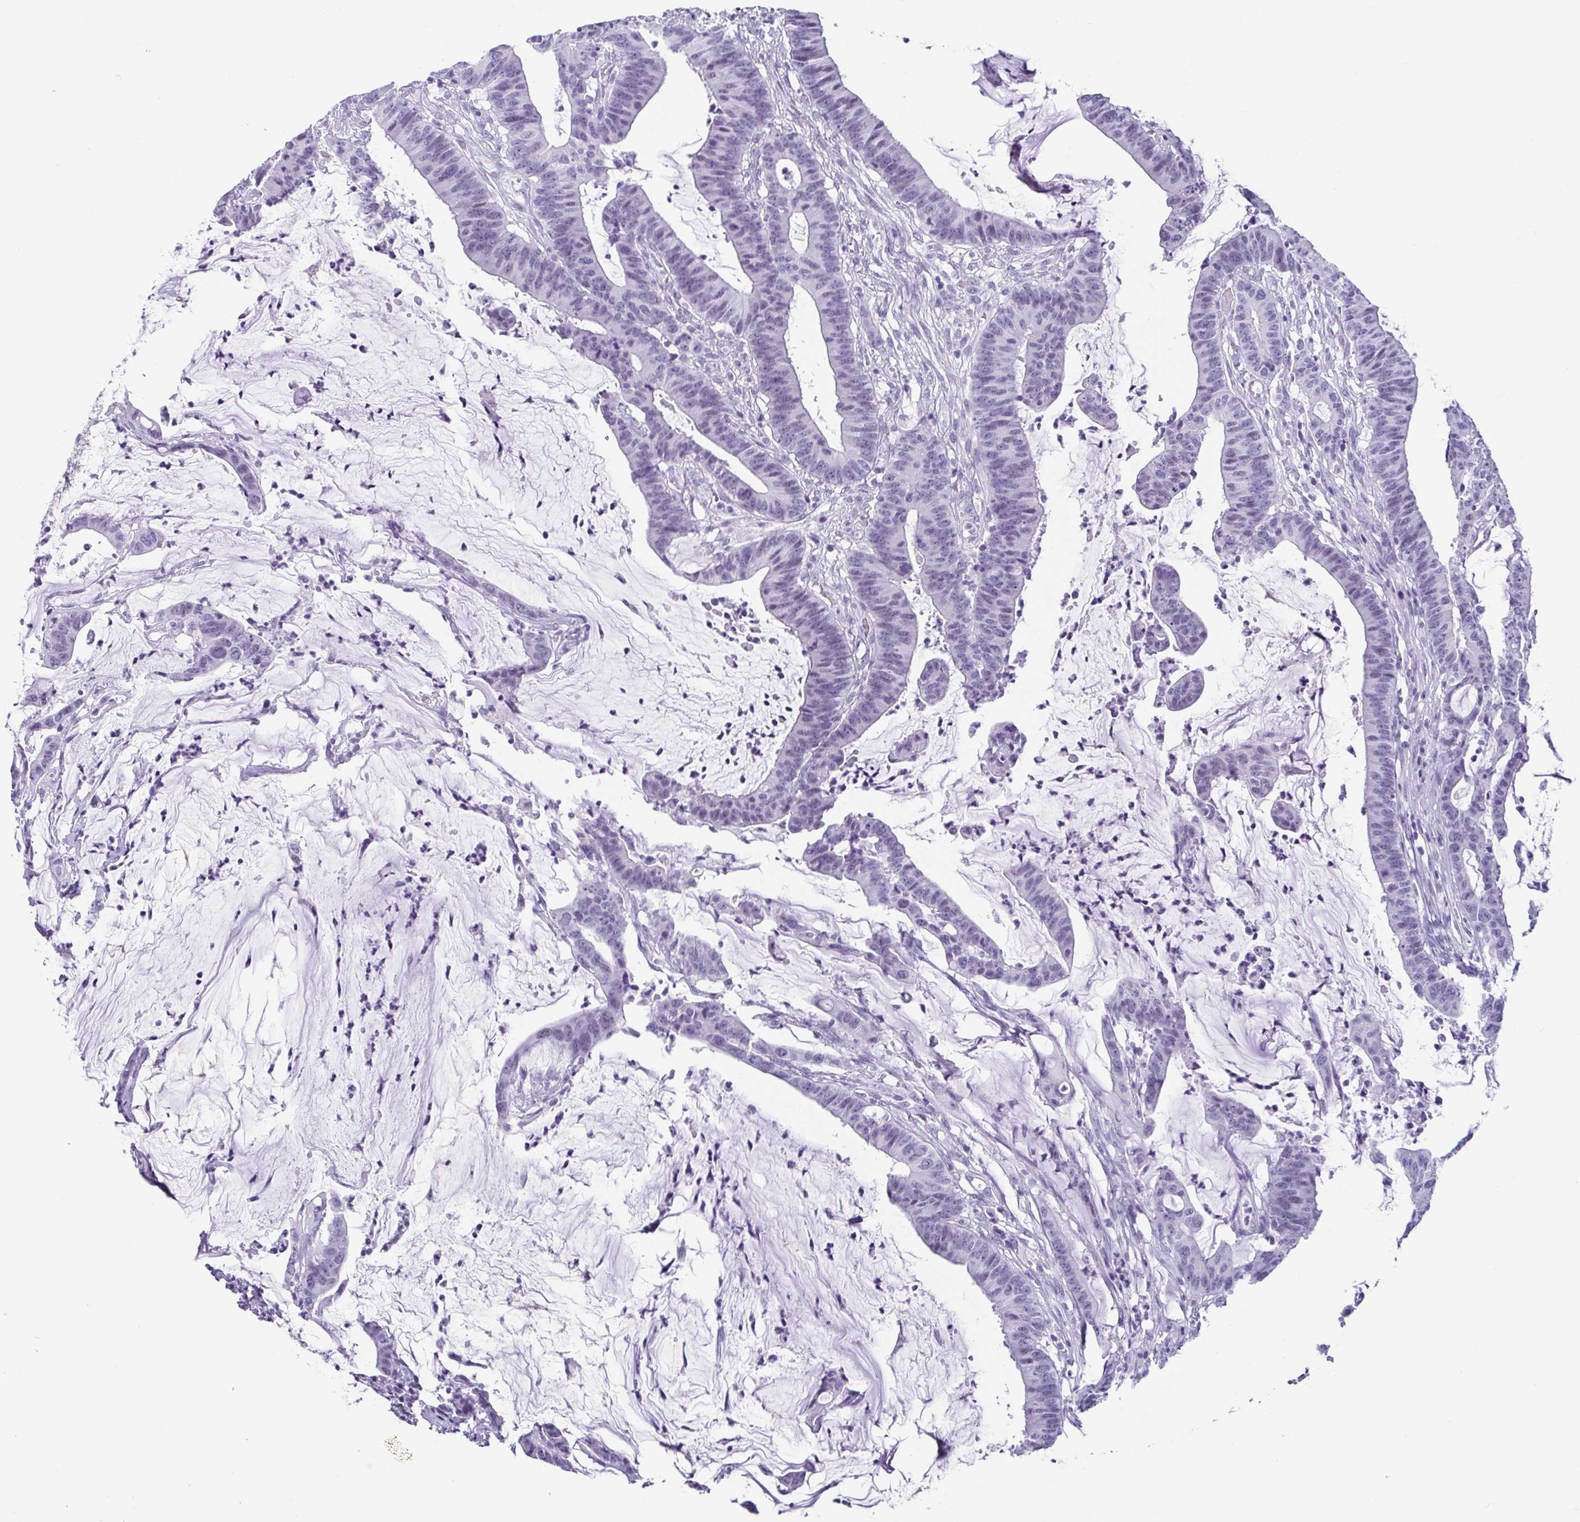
{"staining": {"intensity": "negative", "quantity": "none", "location": "none"}, "tissue": "colorectal cancer", "cell_type": "Tumor cells", "image_type": "cancer", "snomed": [{"axis": "morphology", "description": "Adenocarcinoma, NOS"}, {"axis": "topography", "description": "Colon"}], "caption": "Immunohistochemistry image of adenocarcinoma (colorectal) stained for a protein (brown), which exhibits no positivity in tumor cells.", "gene": "ESX1", "patient": {"sex": "female", "age": 78}}